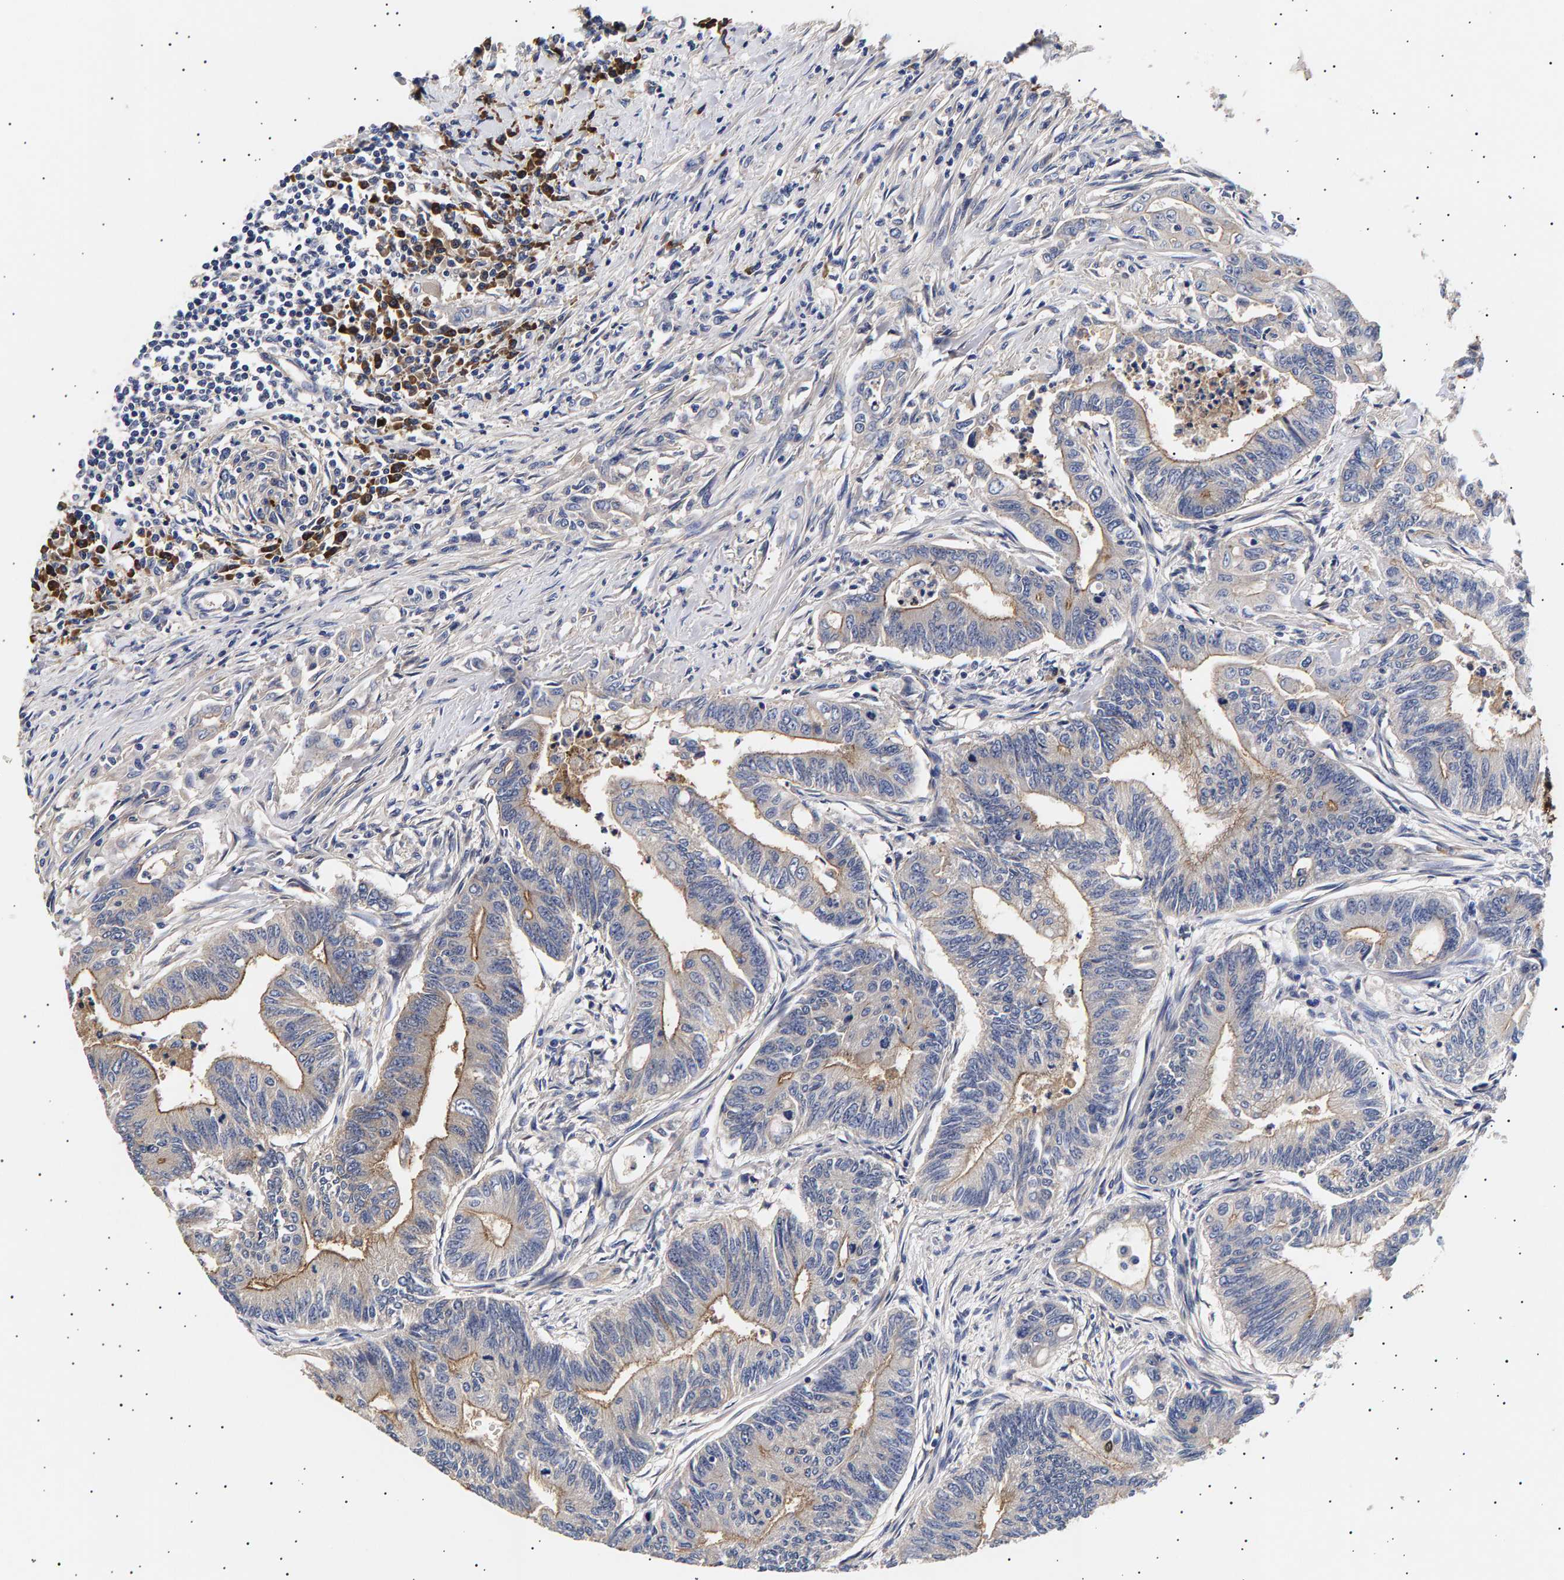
{"staining": {"intensity": "weak", "quantity": "25%-75%", "location": "cytoplasmic/membranous"}, "tissue": "colorectal cancer", "cell_type": "Tumor cells", "image_type": "cancer", "snomed": [{"axis": "morphology", "description": "Adenoma, NOS"}, {"axis": "morphology", "description": "Adenocarcinoma, NOS"}, {"axis": "topography", "description": "Colon"}], "caption": "Immunohistochemistry (IHC) photomicrograph of neoplastic tissue: adenoma (colorectal) stained using immunohistochemistry displays low levels of weak protein expression localized specifically in the cytoplasmic/membranous of tumor cells, appearing as a cytoplasmic/membranous brown color.", "gene": "ANKRD40", "patient": {"sex": "male", "age": 79}}